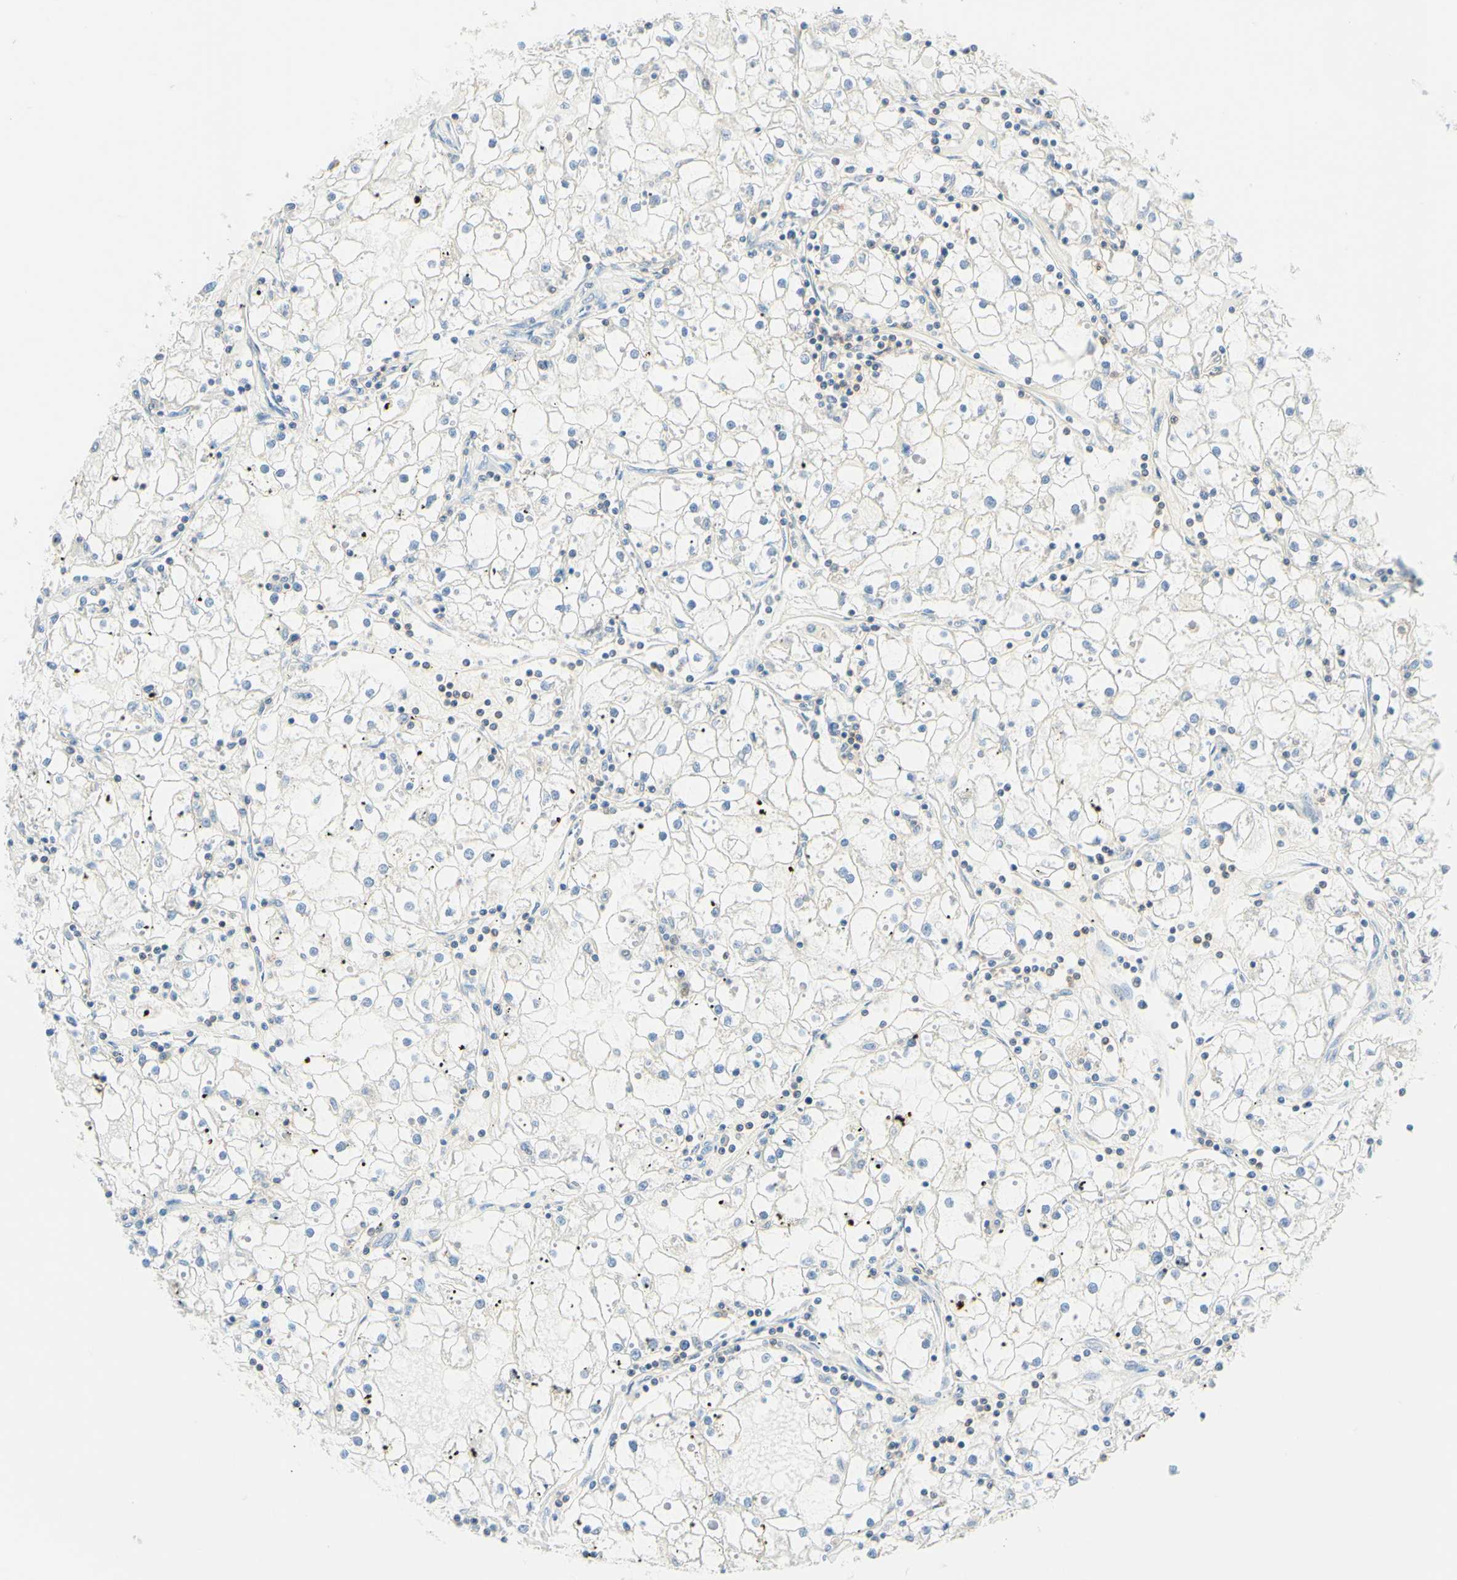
{"staining": {"intensity": "negative", "quantity": "none", "location": "none"}, "tissue": "renal cancer", "cell_type": "Tumor cells", "image_type": "cancer", "snomed": [{"axis": "morphology", "description": "Adenocarcinoma, NOS"}, {"axis": "topography", "description": "Kidney"}], "caption": "Protein analysis of renal adenocarcinoma reveals no significant positivity in tumor cells. (DAB (3,3'-diaminobenzidine) immunohistochemistry with hematoxylin counter stain).", "gene": "LAT", "patient": {"sex": "male", "age": 56}}